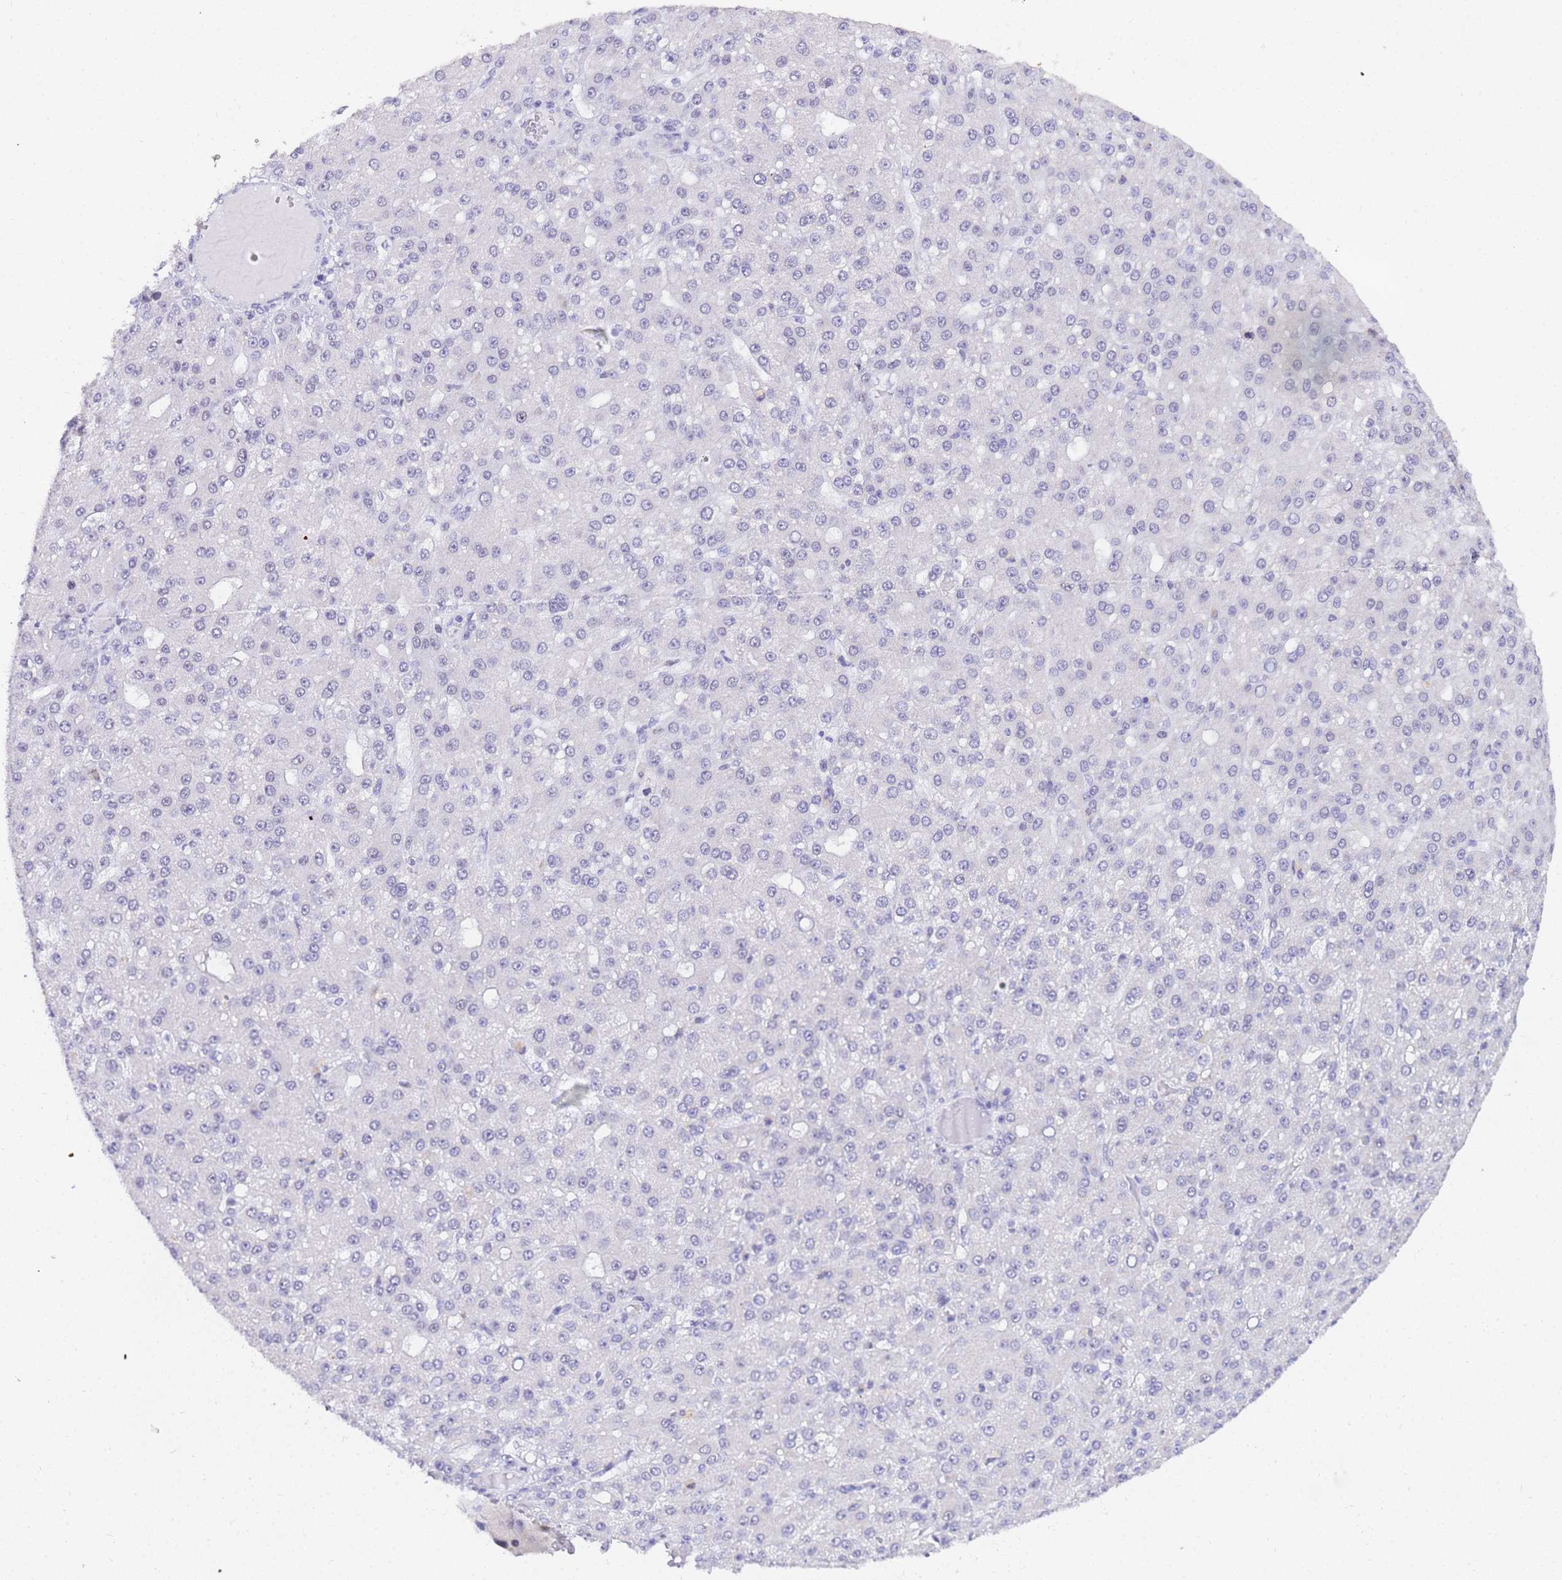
{"staining": {"intensity": "negative", "quantity": "none", "location": "none"}, "tissue": "liver cancer", "cell_type": "Tumor cells", "image_type": "cancer", "snomed": [{"axis": "morphology", "description": "Carcinoma, Hepatocellular, NOS"}, {"axis": "topography", "description": "Liver"}], "caption": "Protein analysis of liver hepatocellular carcinoma reveals no significant positivity in tumor cells.", "gene": "CKMT1A", "patient": {"sex": "male", "age": 67}}